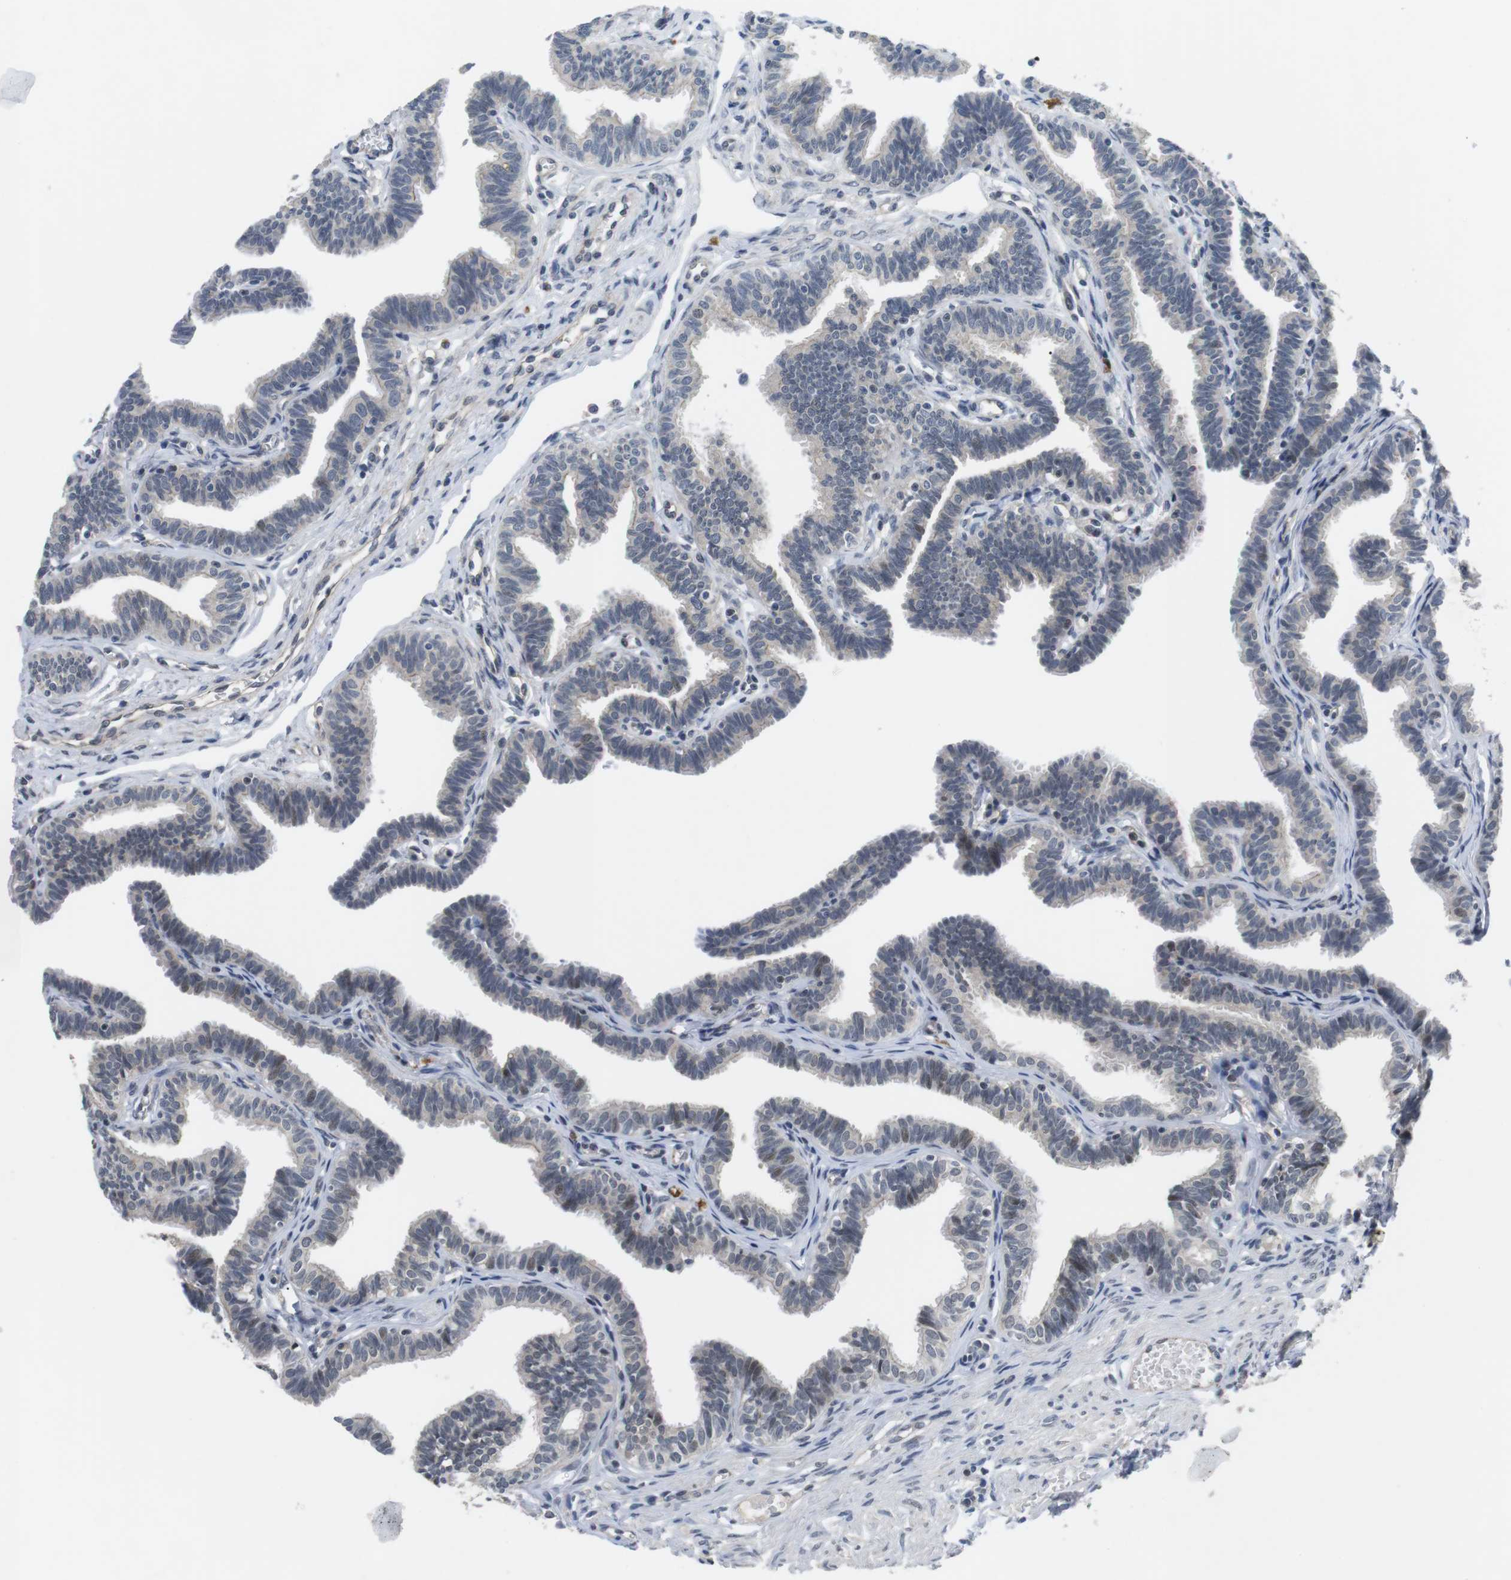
{"staining": {"intensity": "negative", "quantity": "none", "location": "none"}, "tissue": "fallopian tube", "cell_type": "Glandular cells", "image_type": "normal", "snomed": [{"axis": "morphology", "description": "Normal tissue, NOS"}, {"axis": "topography", "description": "Fallopian tube"}, {"axis": "topography", "description": "Ovary"}], "caption": "This is an immunohistochemistry (IHC) photomicrograph of normal fallopian tube. There is no positivity in glandular cells.", "gene": "NECTIN1", "patient": {"sex": "female", "age": 23}}